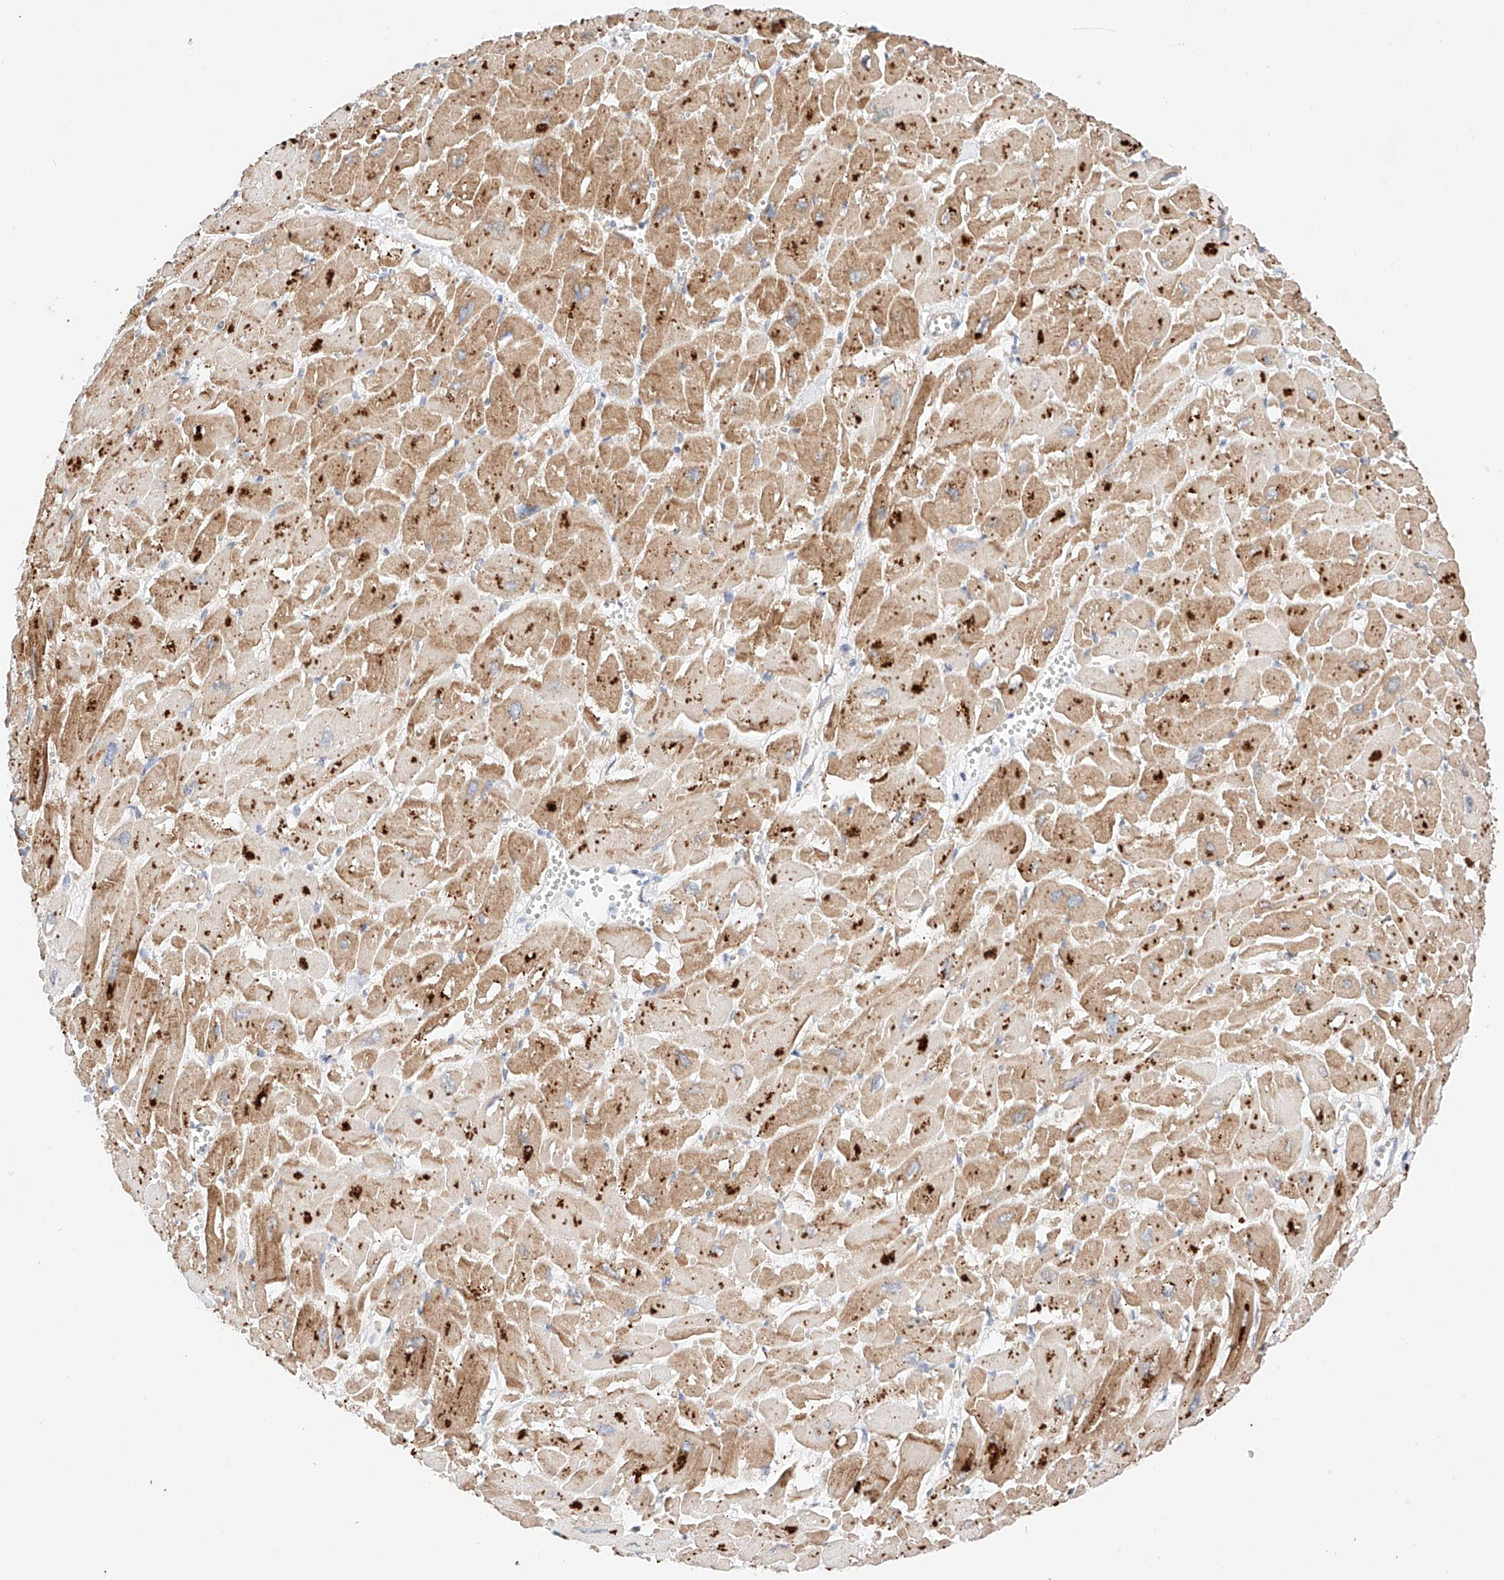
{"staining": {"intensity": "strong", "quantity": "25%-75%", "location": "cytoplasmic/membranous"}, "tissue": "heart muscle", "cell_type": "Cardiomyocytes", "image_type": "normal", "snomed": [{"axis": "morphology", "description": "Normal tissue, NOS"}, {"axis": "topography", "description": "Heart"}], "caption": "DAB immunohistochemical staining of normal human heart muscle exhibits strong cytoplasmic/membranous protein staining in approximately 25%-75% of cardiomyocytes.", "gene": "GCNT1", "patient": {"sex": "male", "age": 54}}